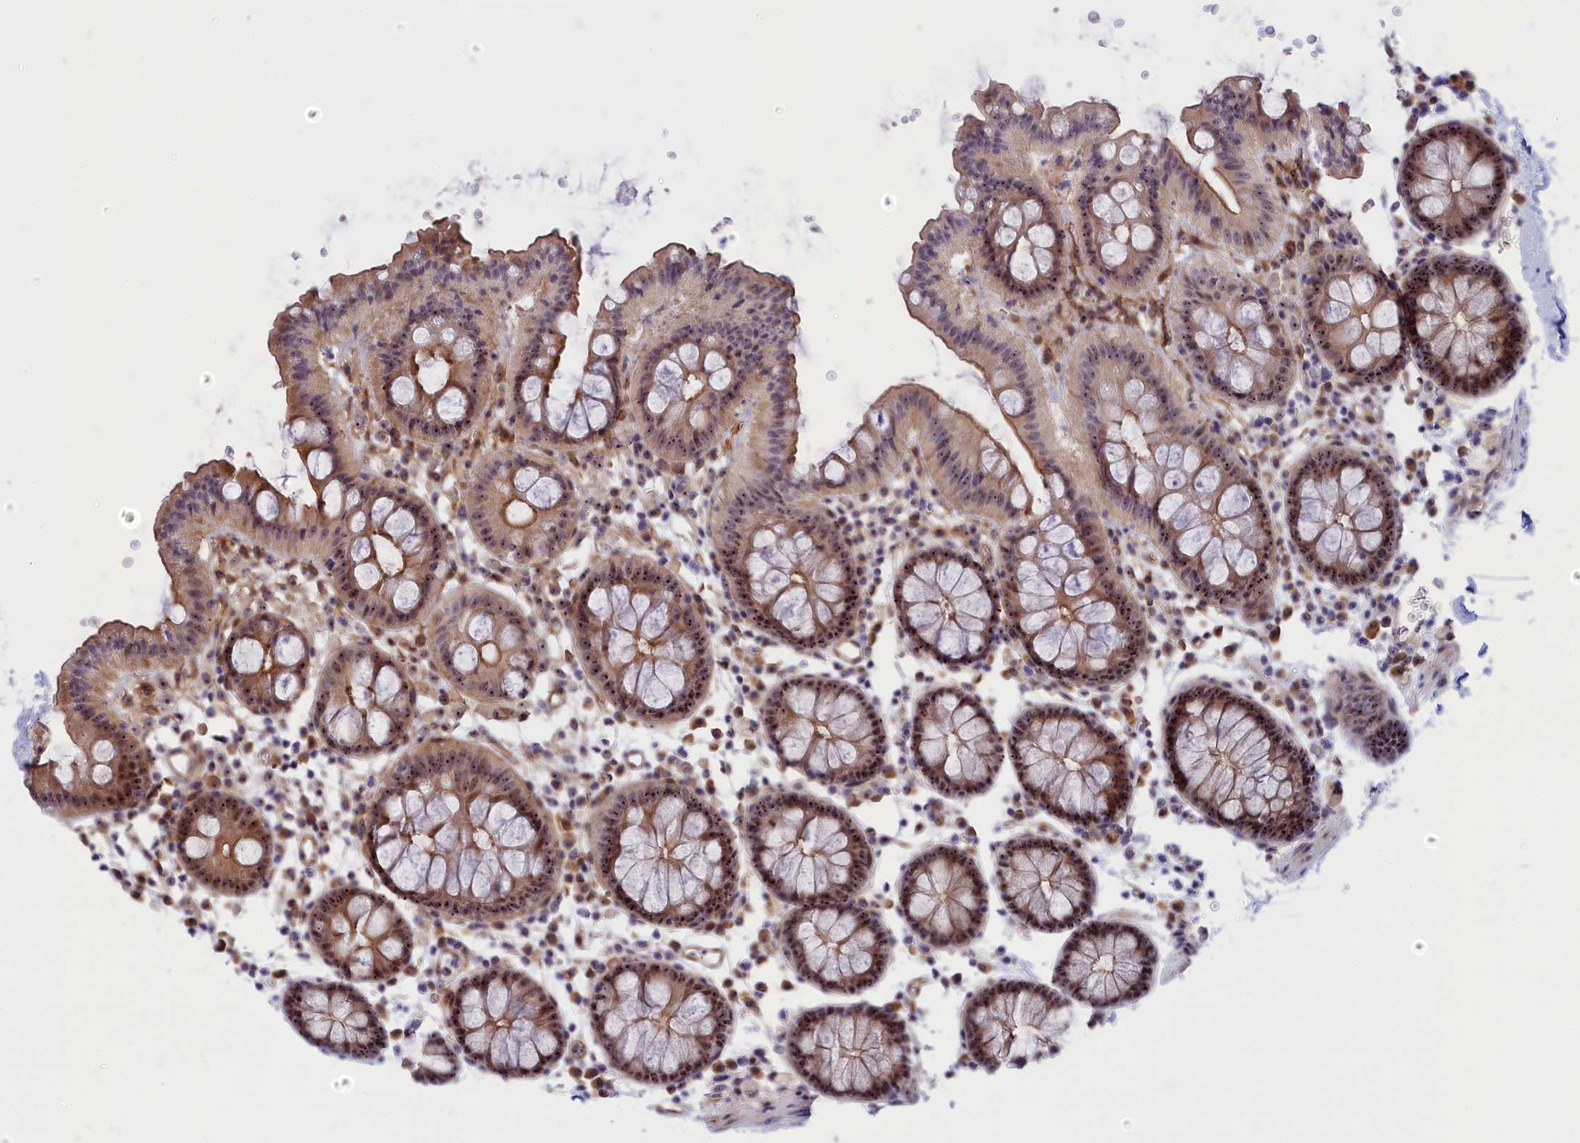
{"staining": {"intensity": "weak", "quantity": ">75%", "location": "cytoplasmic/membranous"}, "tissue": "colon", "cell_type": "Endothelial cells", "image_type": "normal", "snomed": [{"axis": "morphology", "description": "Normal tissue, NOS"}, {"axis": "topography", "description": "Colon"}], "caption": "High-power microscopy captured an immunohistochemistry photomicrograph of unremarkable colon, revealing weak cytoplasmic/membranous positivity in approximately >75% of endothelial cells.", "gene": "DBNDD1", "patient": {"sex": "male", "age": 75}}